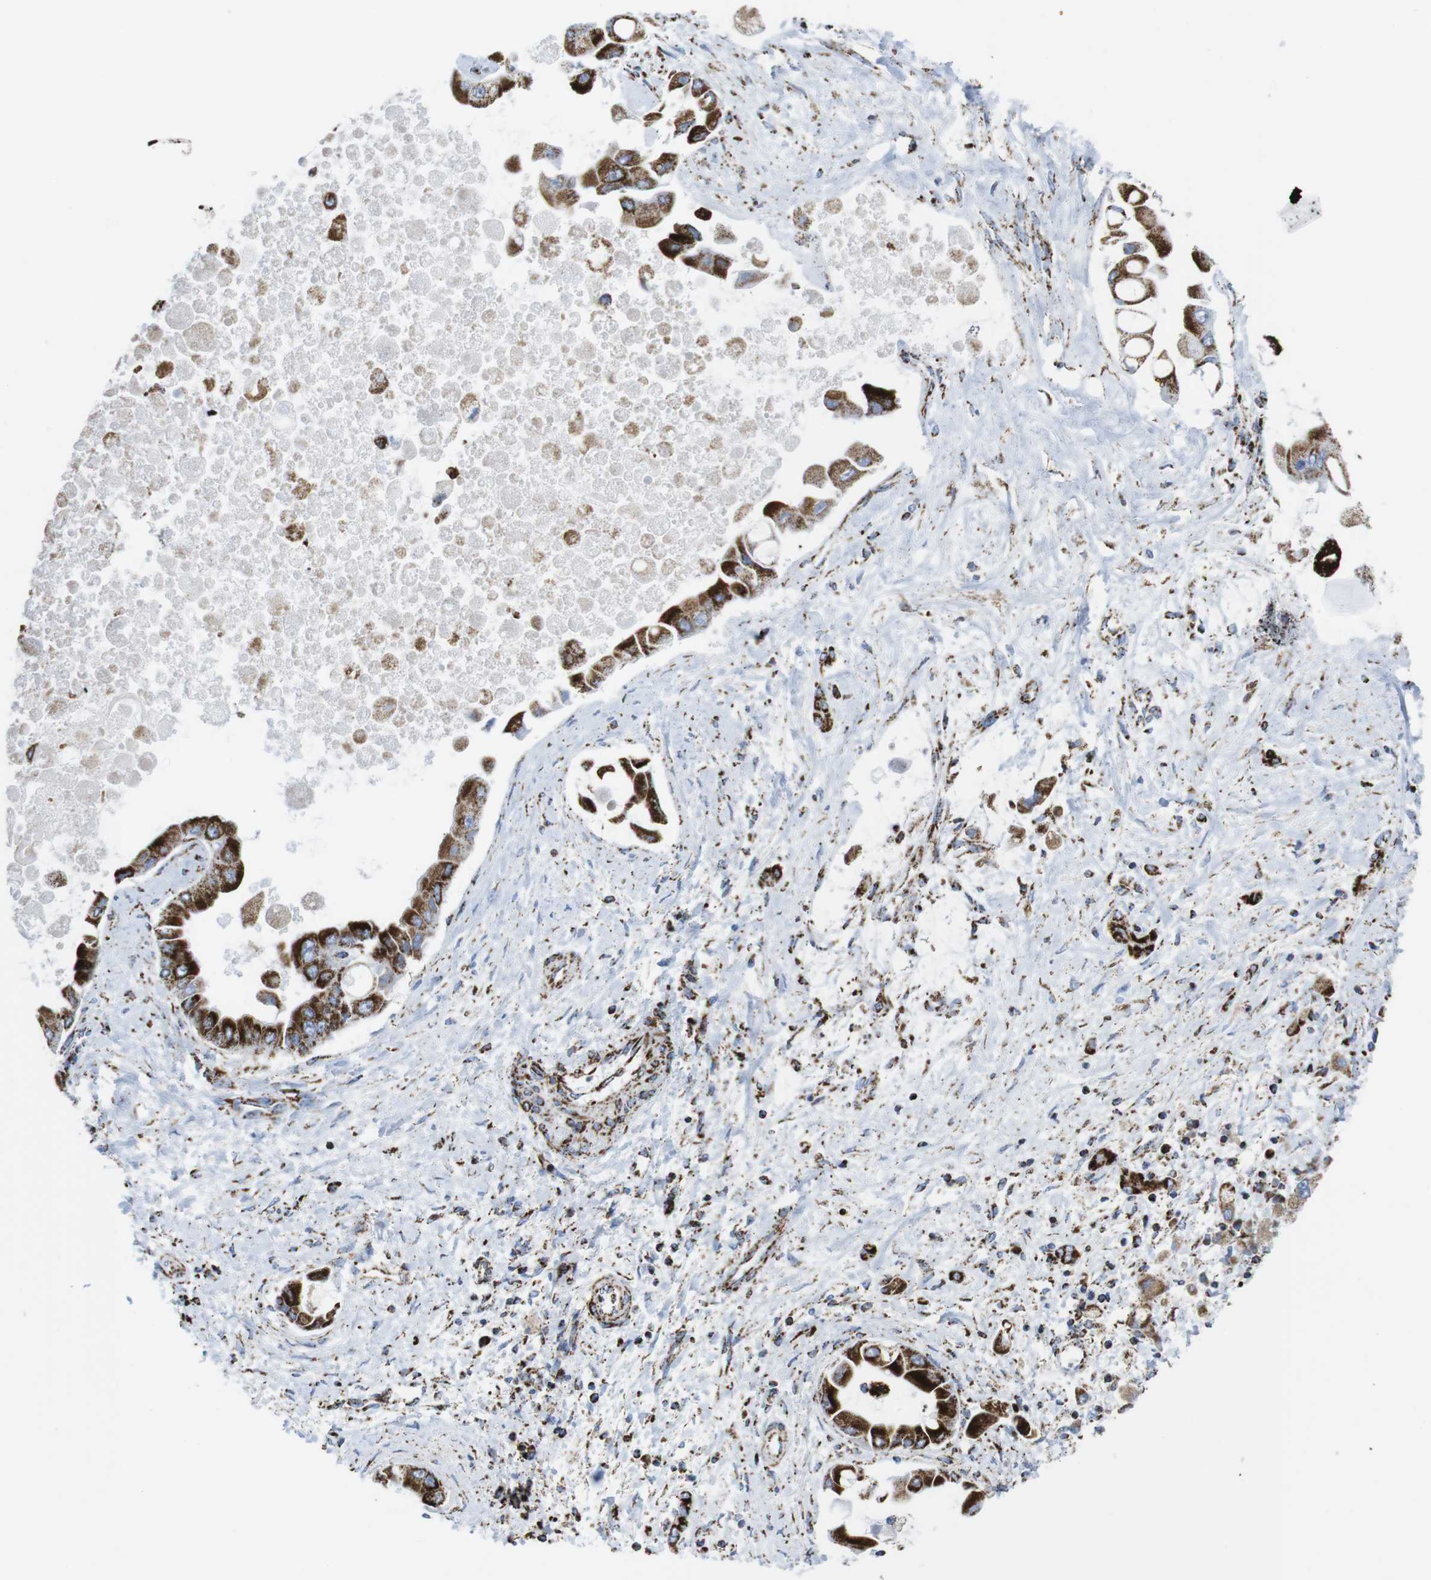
{"staining": {"intensity": "strong", "quantity": ">75%", "location": "cytoplasmic/membranous"}, "tissue": "liver cancer", "cell_type": "Tumor cells", "image_type": "cancer", "snomed": [{"axis": "morphology", "description": "Cholangiocarcinoma"}, {"axis": "topography", "description": "Liver"}], "caption": "Protein expression analysis of human cholangiocarcinoma (liver) reveals strong cytoplasmic/membranous positivity in about >75% of tumor cells.", "gene": "ATP5PO", "patient": {"sex": "male", "age": 50}}